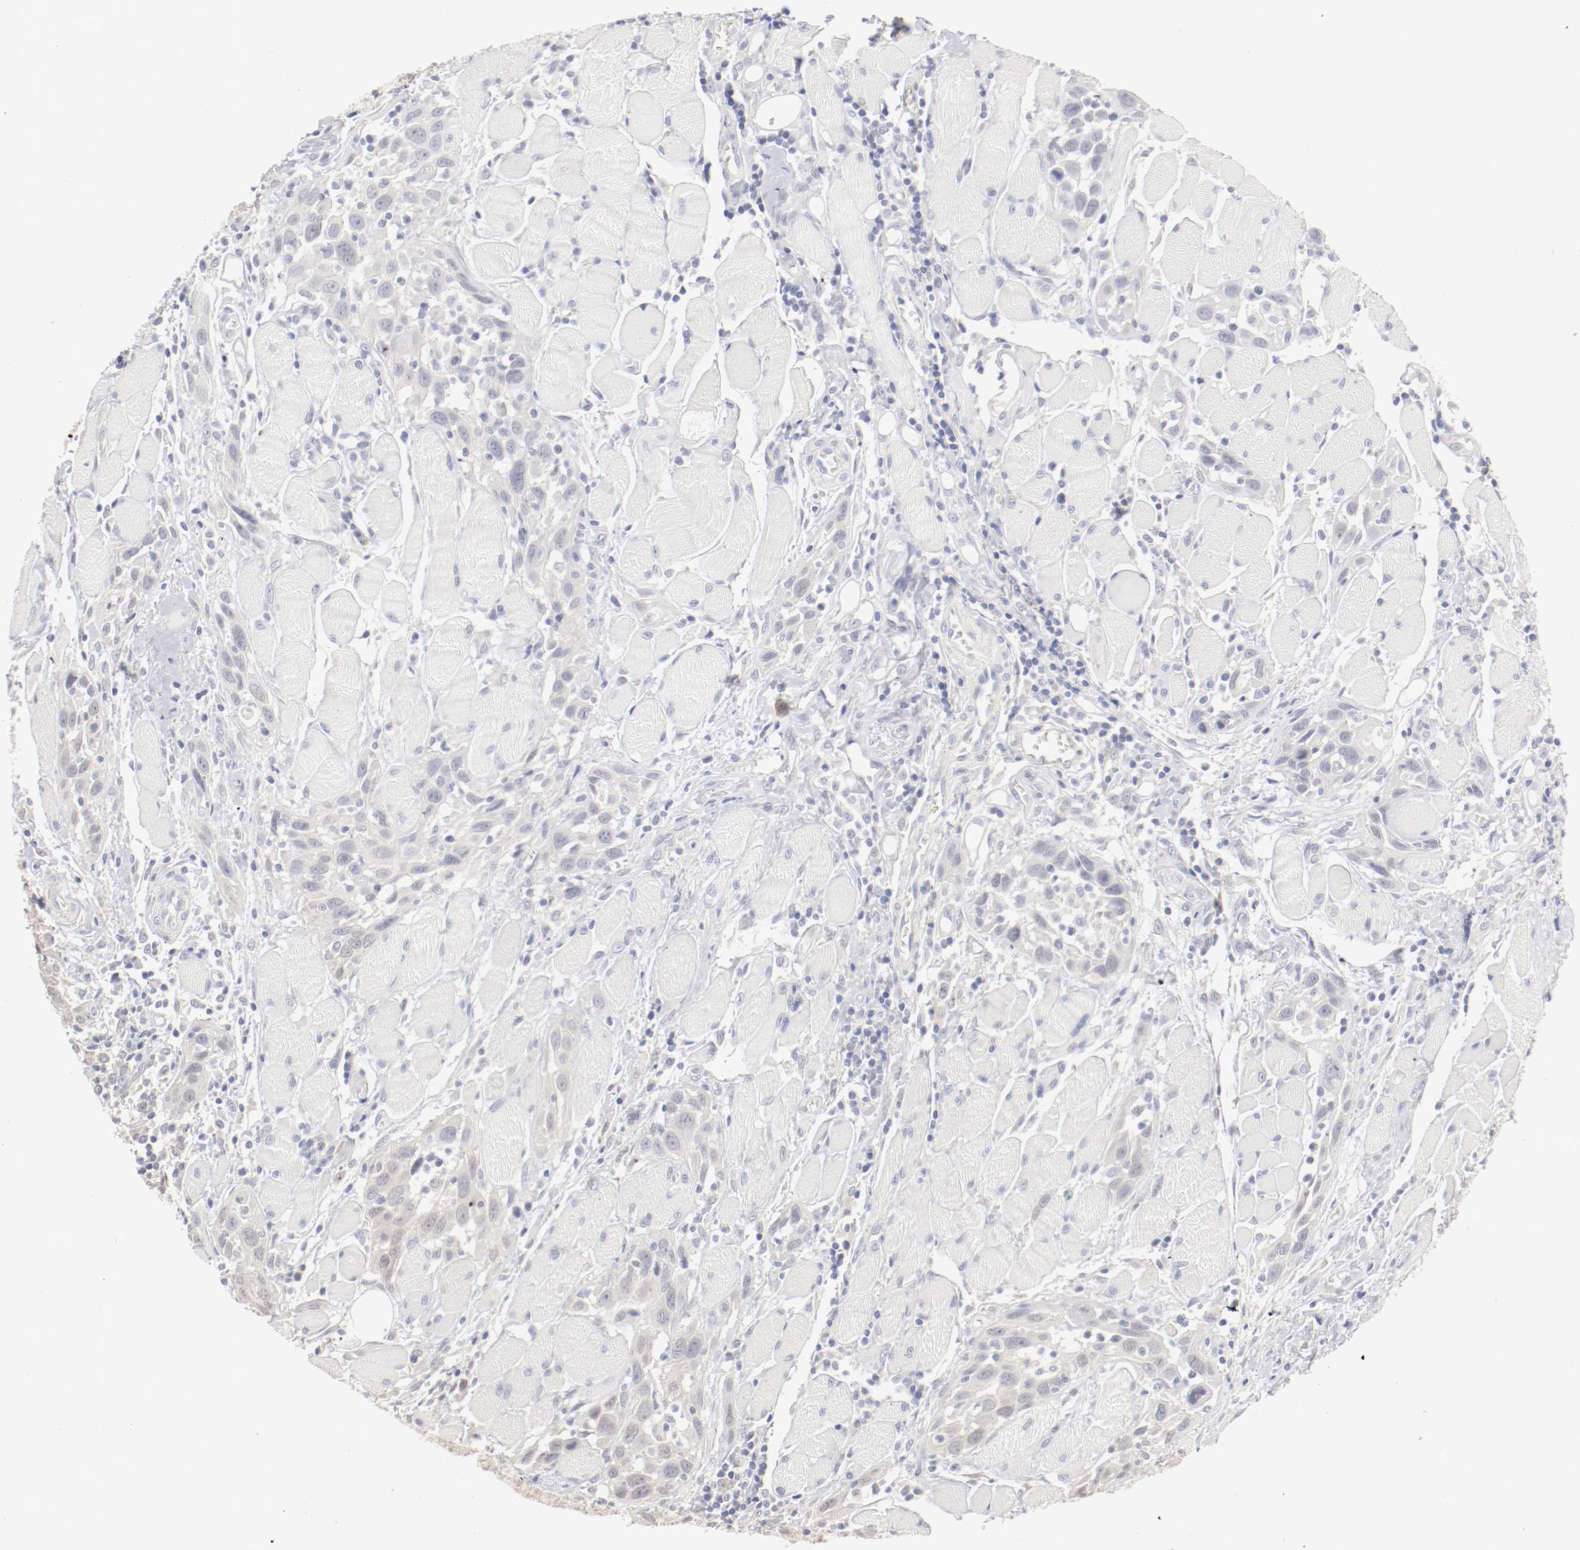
{"staining": {"intensity": "weak", "quantity": ">75%", "location": "cytoplasmic/membranous"}, "tissue": "head and neck cancer", "cell_type": "Tumor cells", "image_type": "cancer", "snomed": [{"axis": "morphology", "description": "Squamous cell carcinoma, NOS"}, {"axis": "topography", "description": "Oral tissue"}, {"axis": "topography", "description": "Head-Neck"}], "caption": "Tumor cells demonstrate weak cytoplasmic/membranous expression in about >75% of cells in head and neck cancer.", "gene": "DNAL4", "patient": {"sex": "female", "age": 50}}